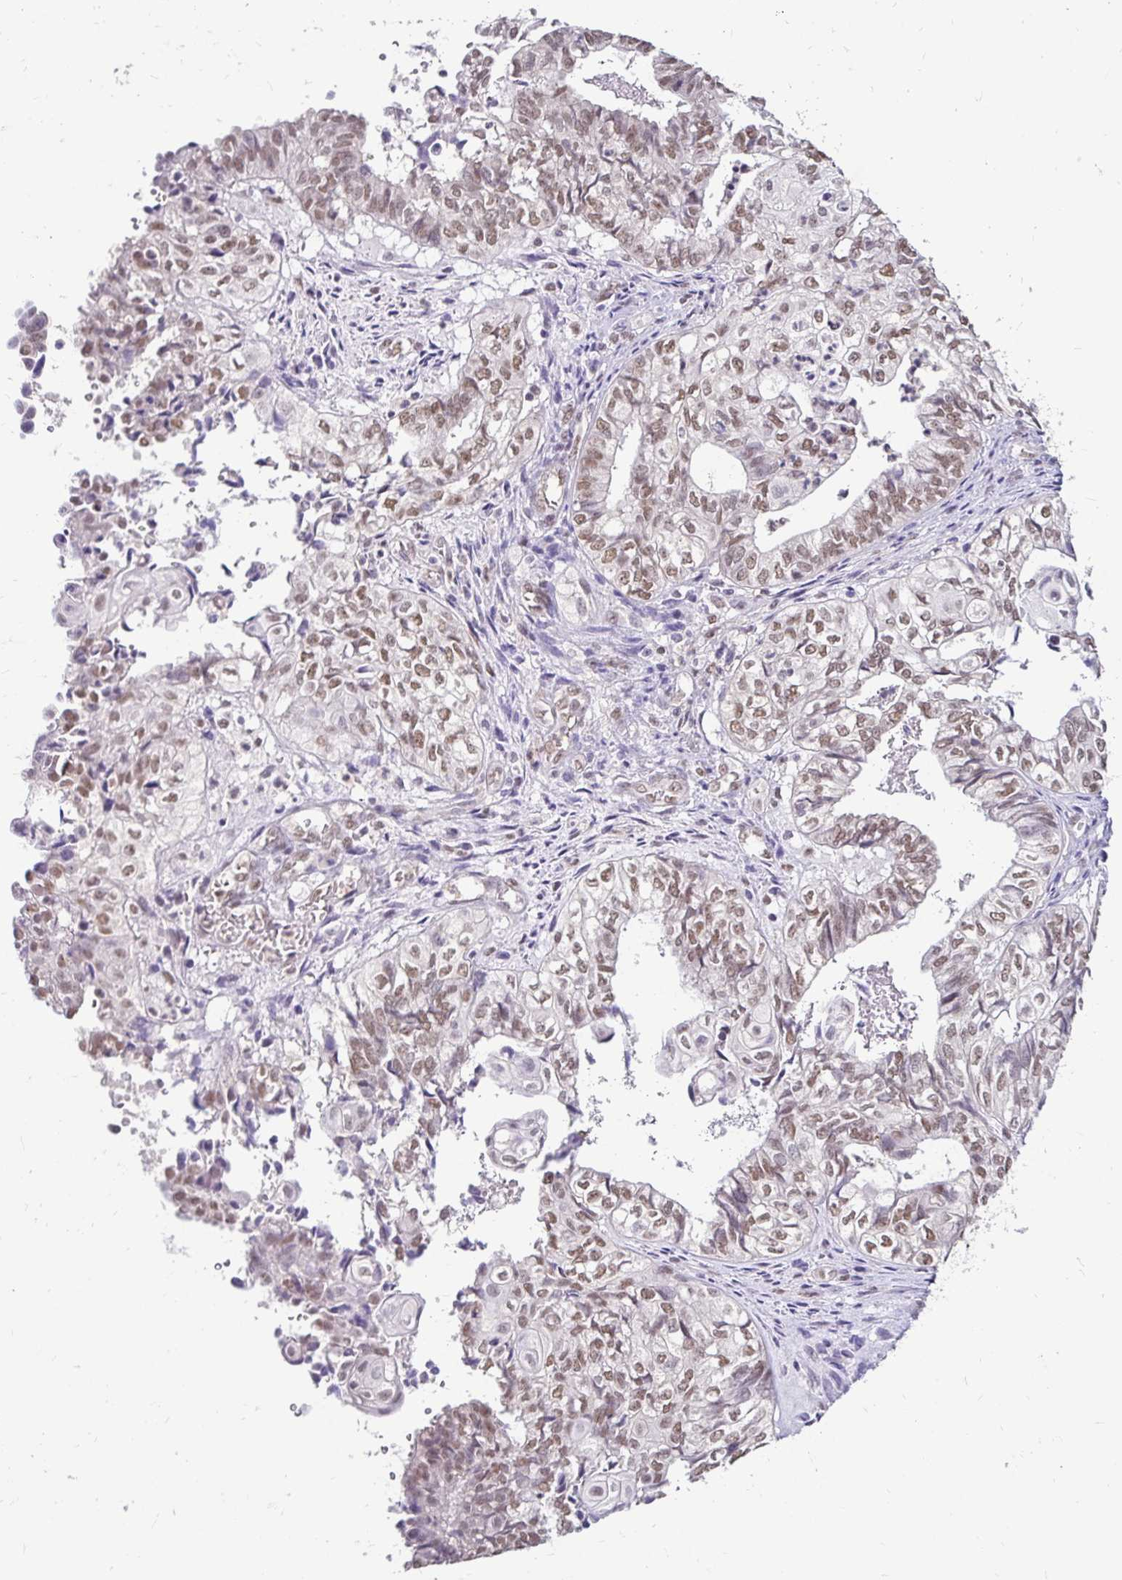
{"staining": {"intensity": "moderate", "quantity": ">75%", "location": "nuclear"}, "tissue": "ovarian cancer", "cell_type": "Tumor cells", "image_type": "cancer", "snomed": [{"axis": "morphology", "description": "Carcinoma, endometroid"}, {"axis": "topography", "description": "Ovary"}], "caption": "IHC micrograph of neoplastic tissue: human ovarian cancer stained using immunohistochemistry shows medium levels of moderate protein expression localized specifically in the nuclear of tumor cells, appearing as a nuclear brown color.", "gene": "RIMS4", "patient": {"sex": "female", "age": 64}}